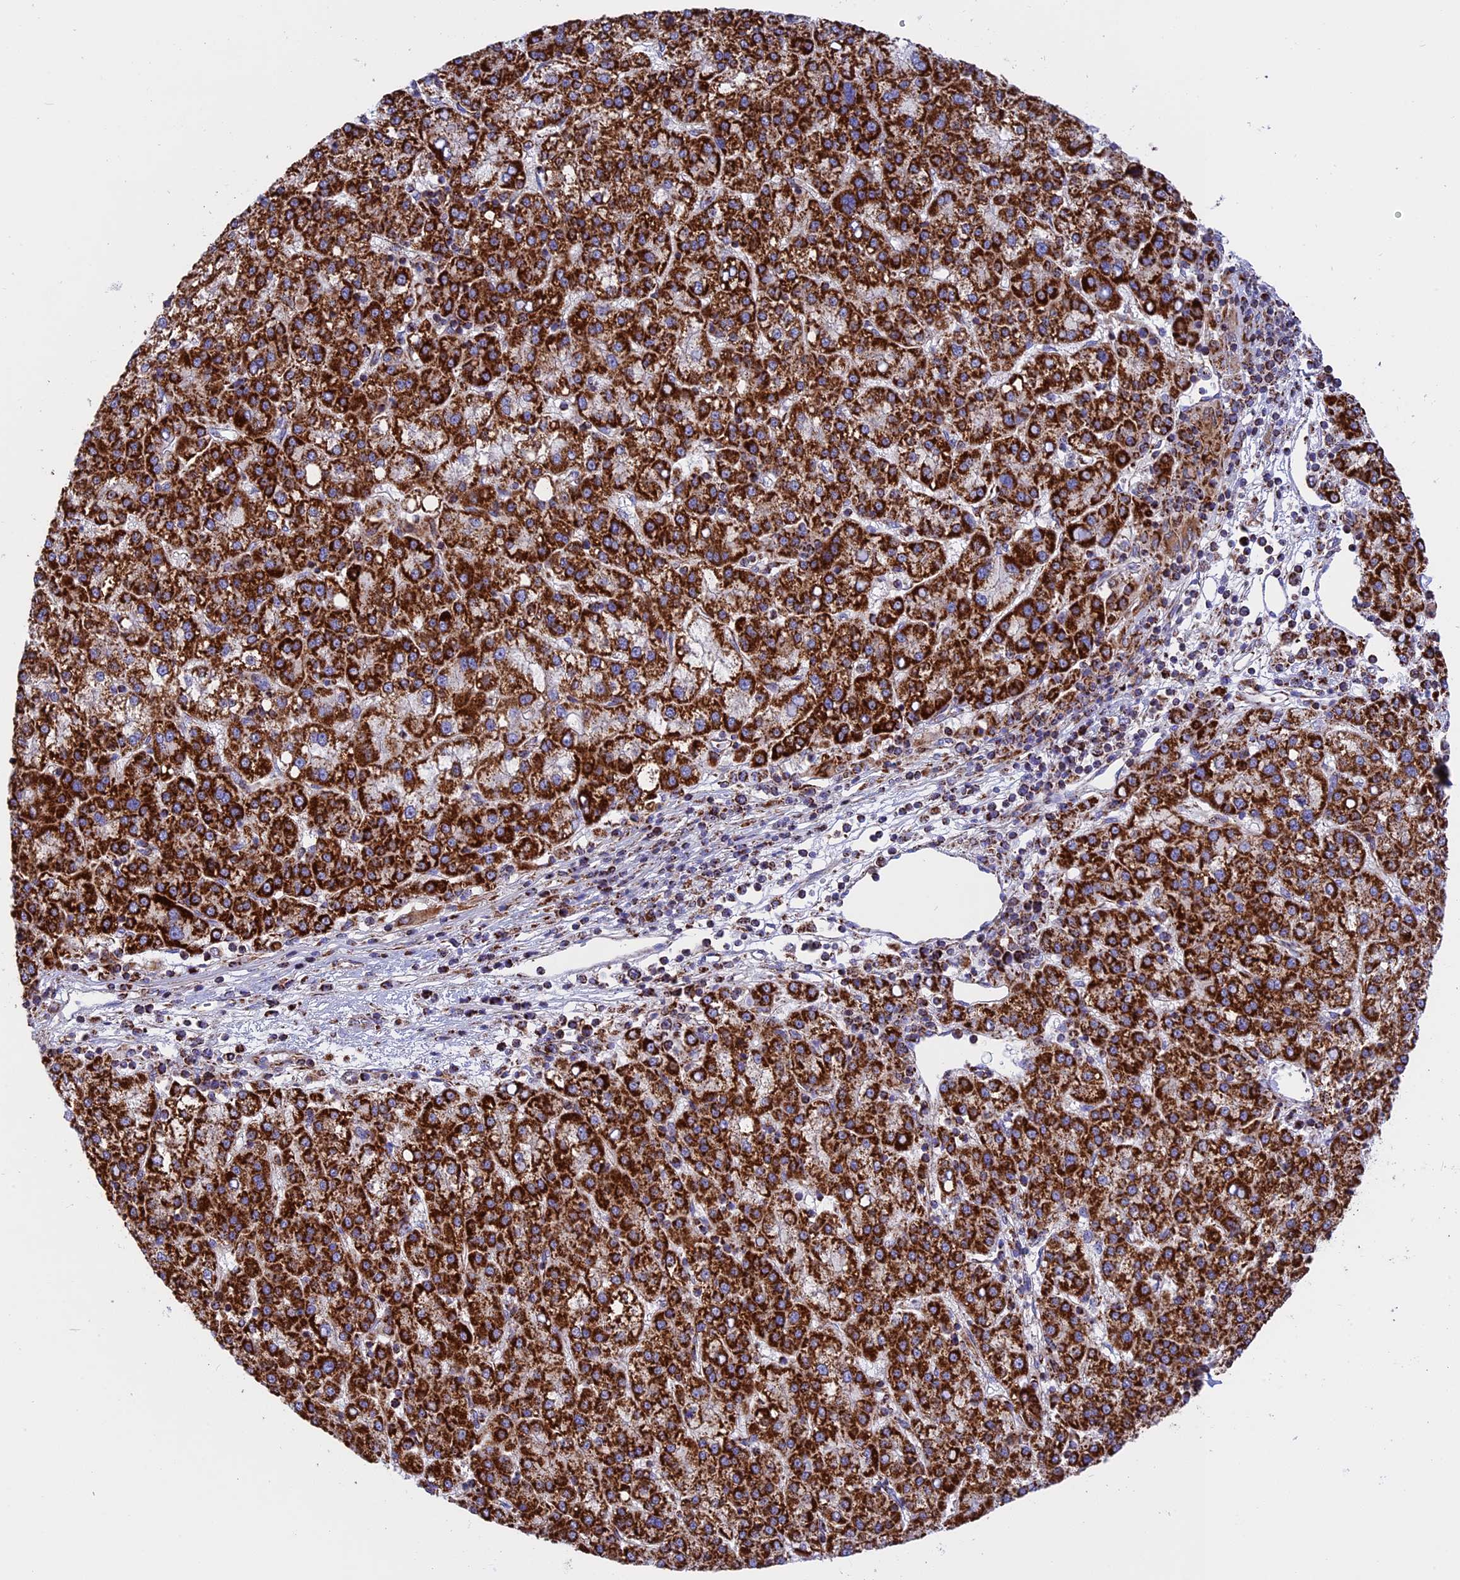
{"staining": {"intensity": "strong", "quantity": ">75%", "location": "cytoplasmic/membranous"}, "tissue": "liver cancer", "cell_type": "Tumor cells", "image_type": "cancer", "snomed": [{"axis": "morphology", "description": "Carcinoma, Hepatocellular, NOS"}, {"axis": "topography", "description": "Liver"}], "caption": "IHC staining of liver cancer, which reveals high levels of strong cytoplasmic/membranous staining in about >75% of tumor cells indicating strong cytoplasmic/membranous protein positivity. The staining was performed using DAB (3,3'-diaminobenzidine) (brown) for protein detection and nuclei were counterstained in hematoxylin (blue).", "gene": "UQCRB", "patient": {"sex": "female", "age": 58}}